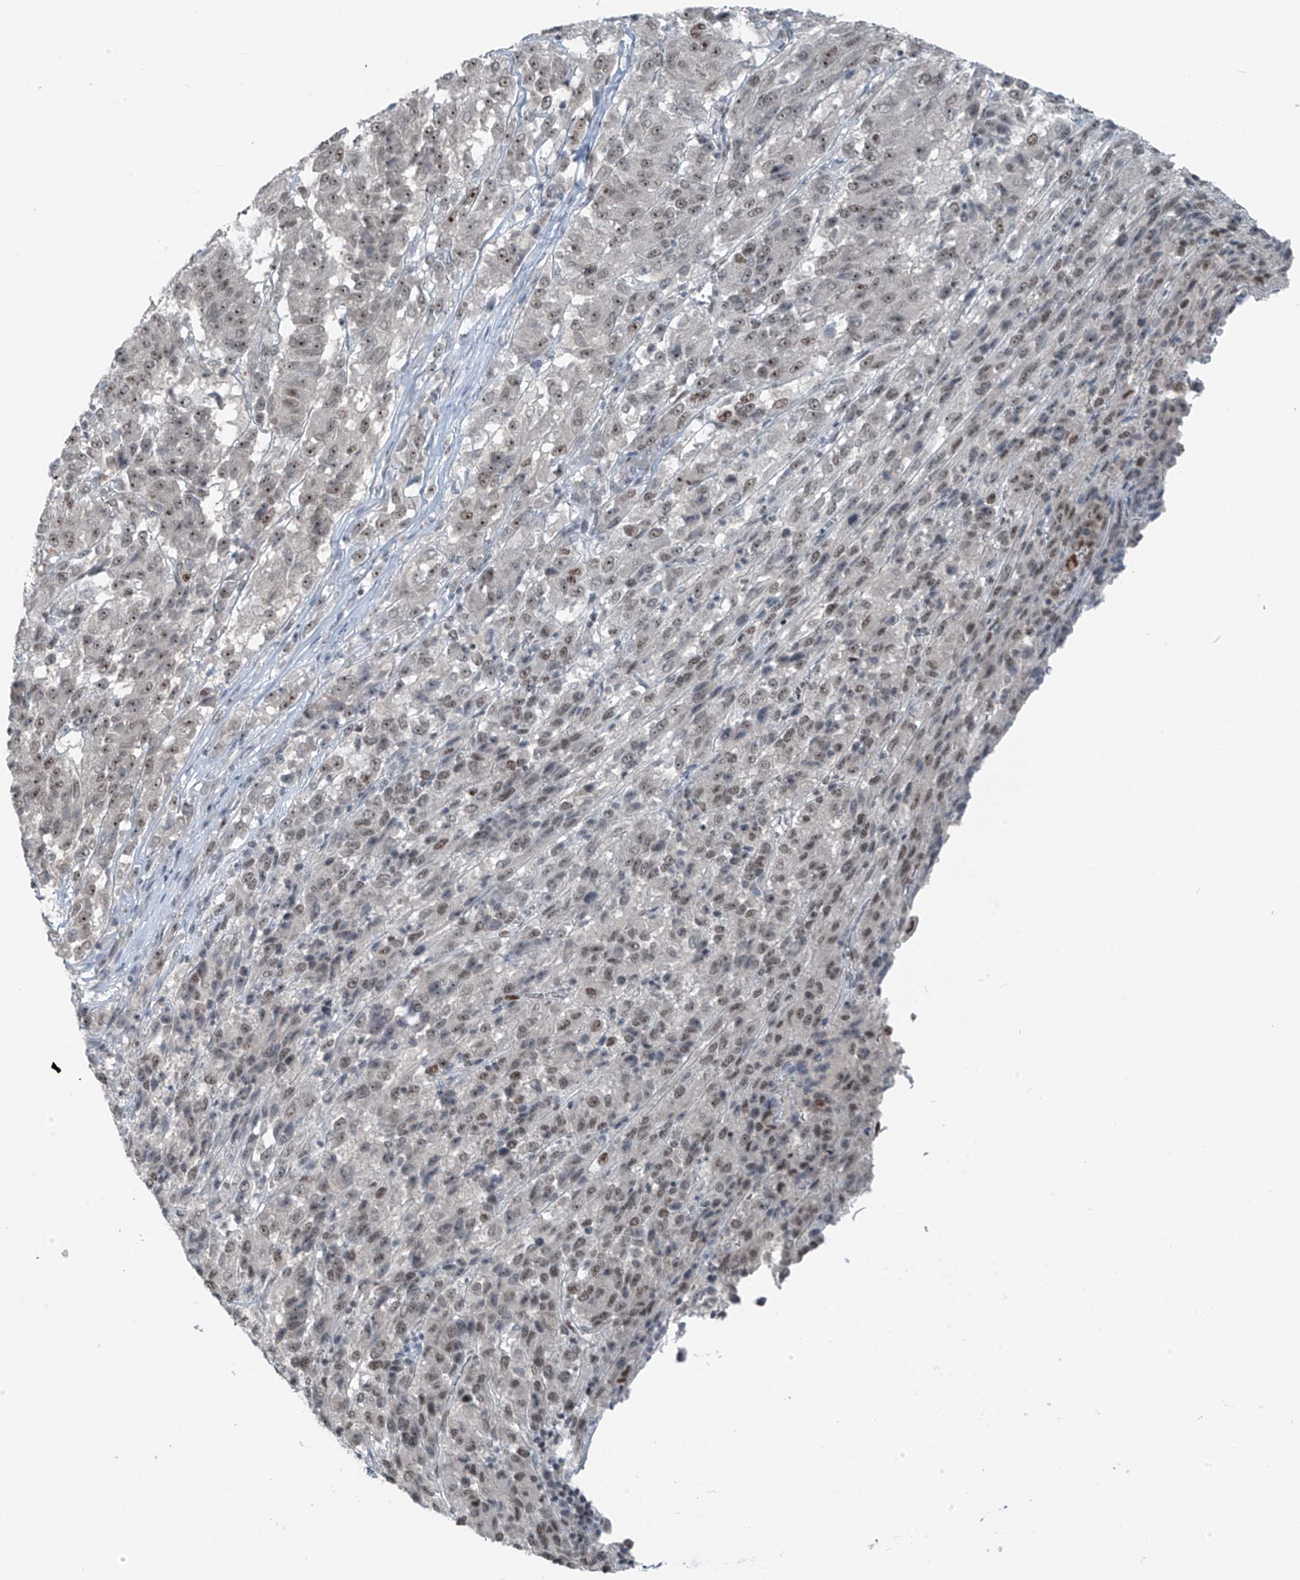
{"staining": {"intensity": "moderate", "quantity": ">75%", "location": "nuclear"}, "tissue": "melanoma", "cell_type": "Tumor cells", "image_type": "cancer", "snomed": [{"axis": "morphology", "description": "Malignant melanoma, Metastatic site"}, {"axis": "topography", "description": "Lung"}], "caption": "A micrograph of human melanoma stained for a protein displays moderate nuclear brown staining in tumor cells.", "gene": "WRNIP1", "patient": {"sex": "male", "age": 64}}